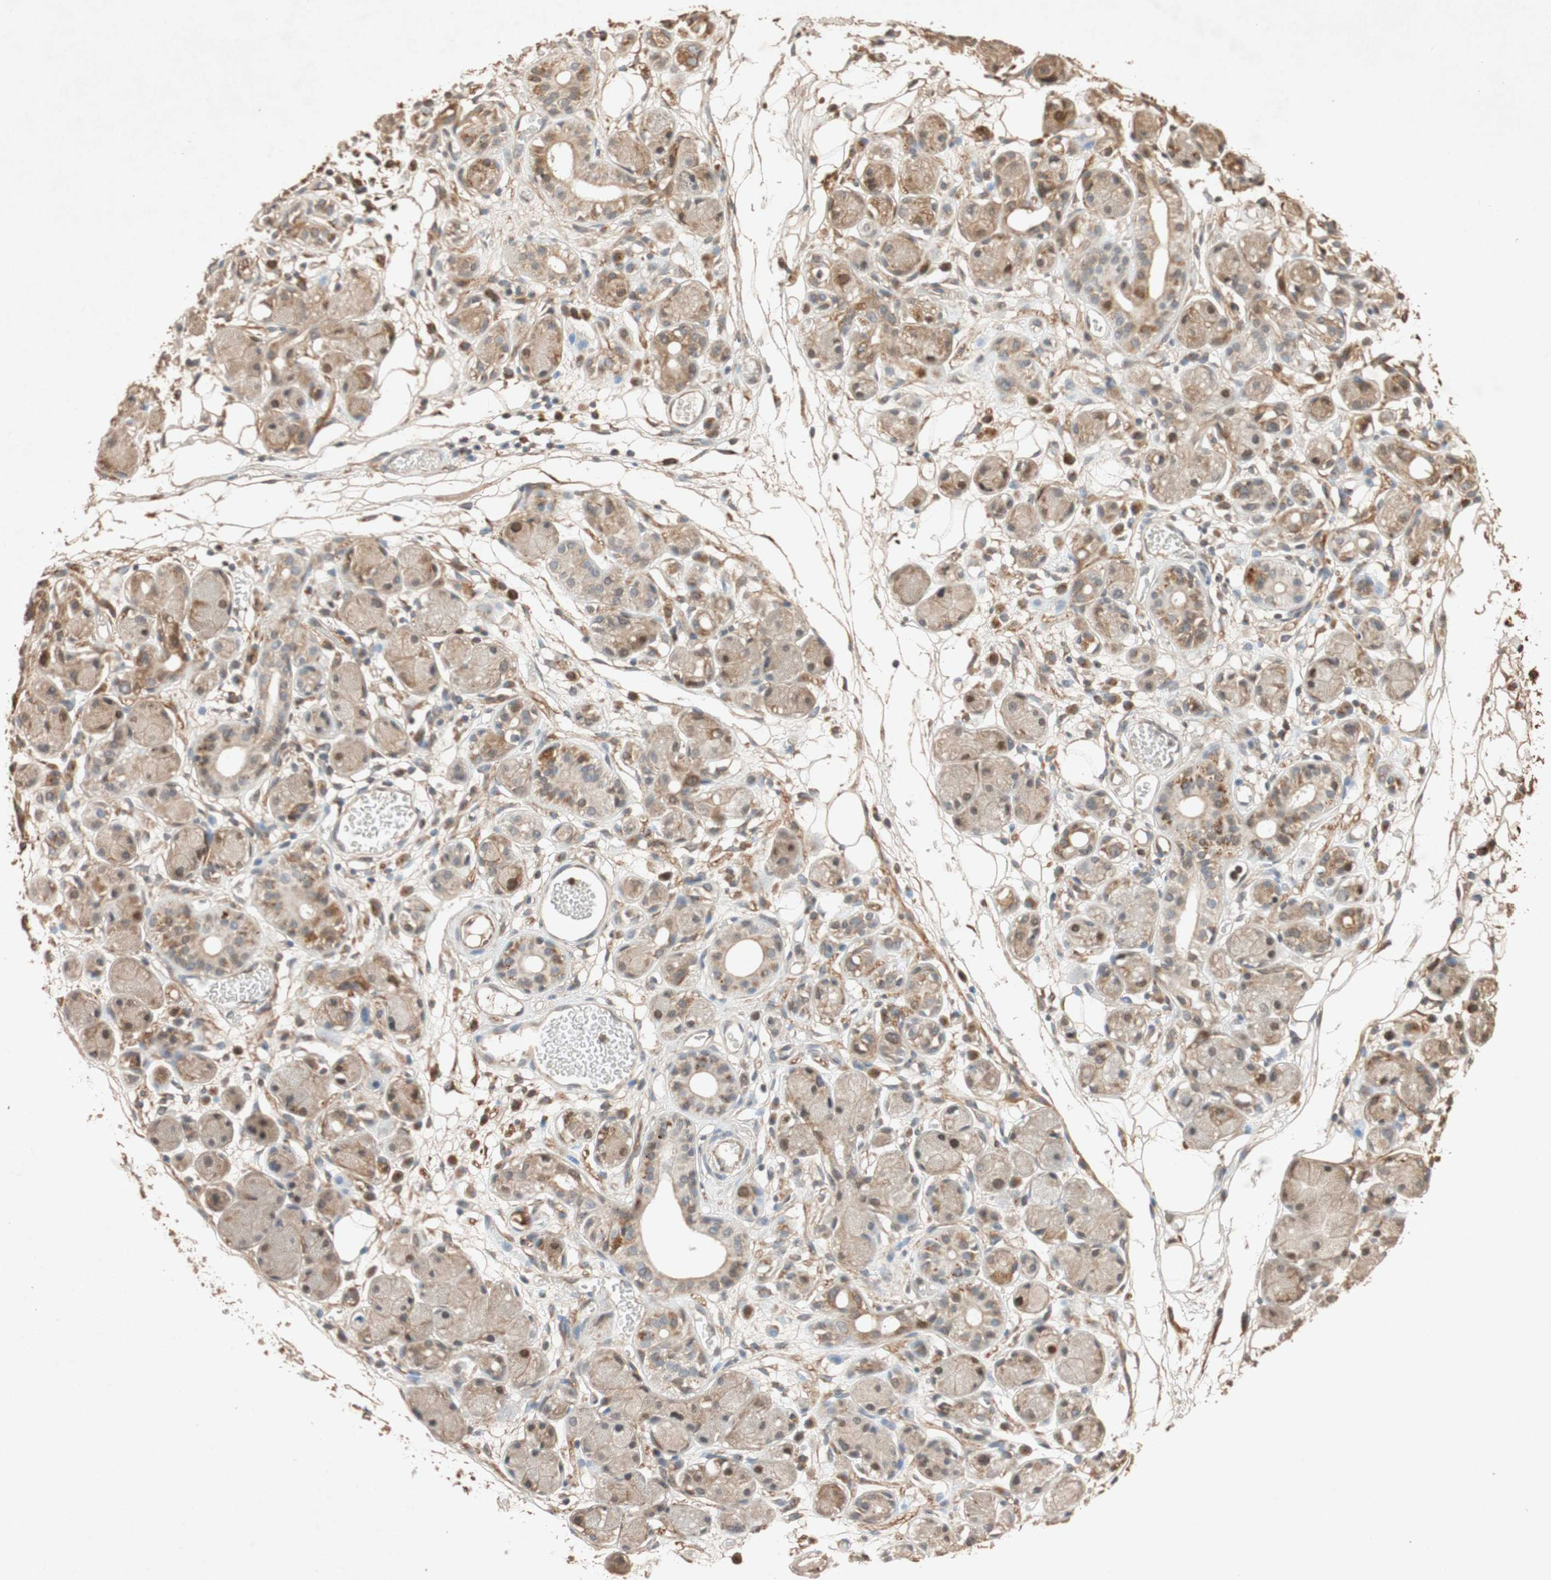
{"staining": {"intensity": "strong", "quantity": ">75%", "location": "cytoplasmic/membranous"}, "tissue": "adipose tissue", "cell_type": "Adipocytes", "image_type": "normal", "snomed": [{"axis": "morphology", "description": "Normal tissue, NOS"}, {"axis": "morphology", "description": "Inflammation, NOS"}, {"axis": "topography", "description": "Vascular tissue"}, {"axis": "topography", "description": "Salivary gland"}], "caption": "Brown immunohistochemical staining in benign adipose tissue shows strong cytoplasmic/membranous expression in approximately >75% of adipocytes. (Brightfield microscopy of DAB IHC at high magnification).", "gene": "TUBB", "patient": {"sex": "female", "age": 75}}